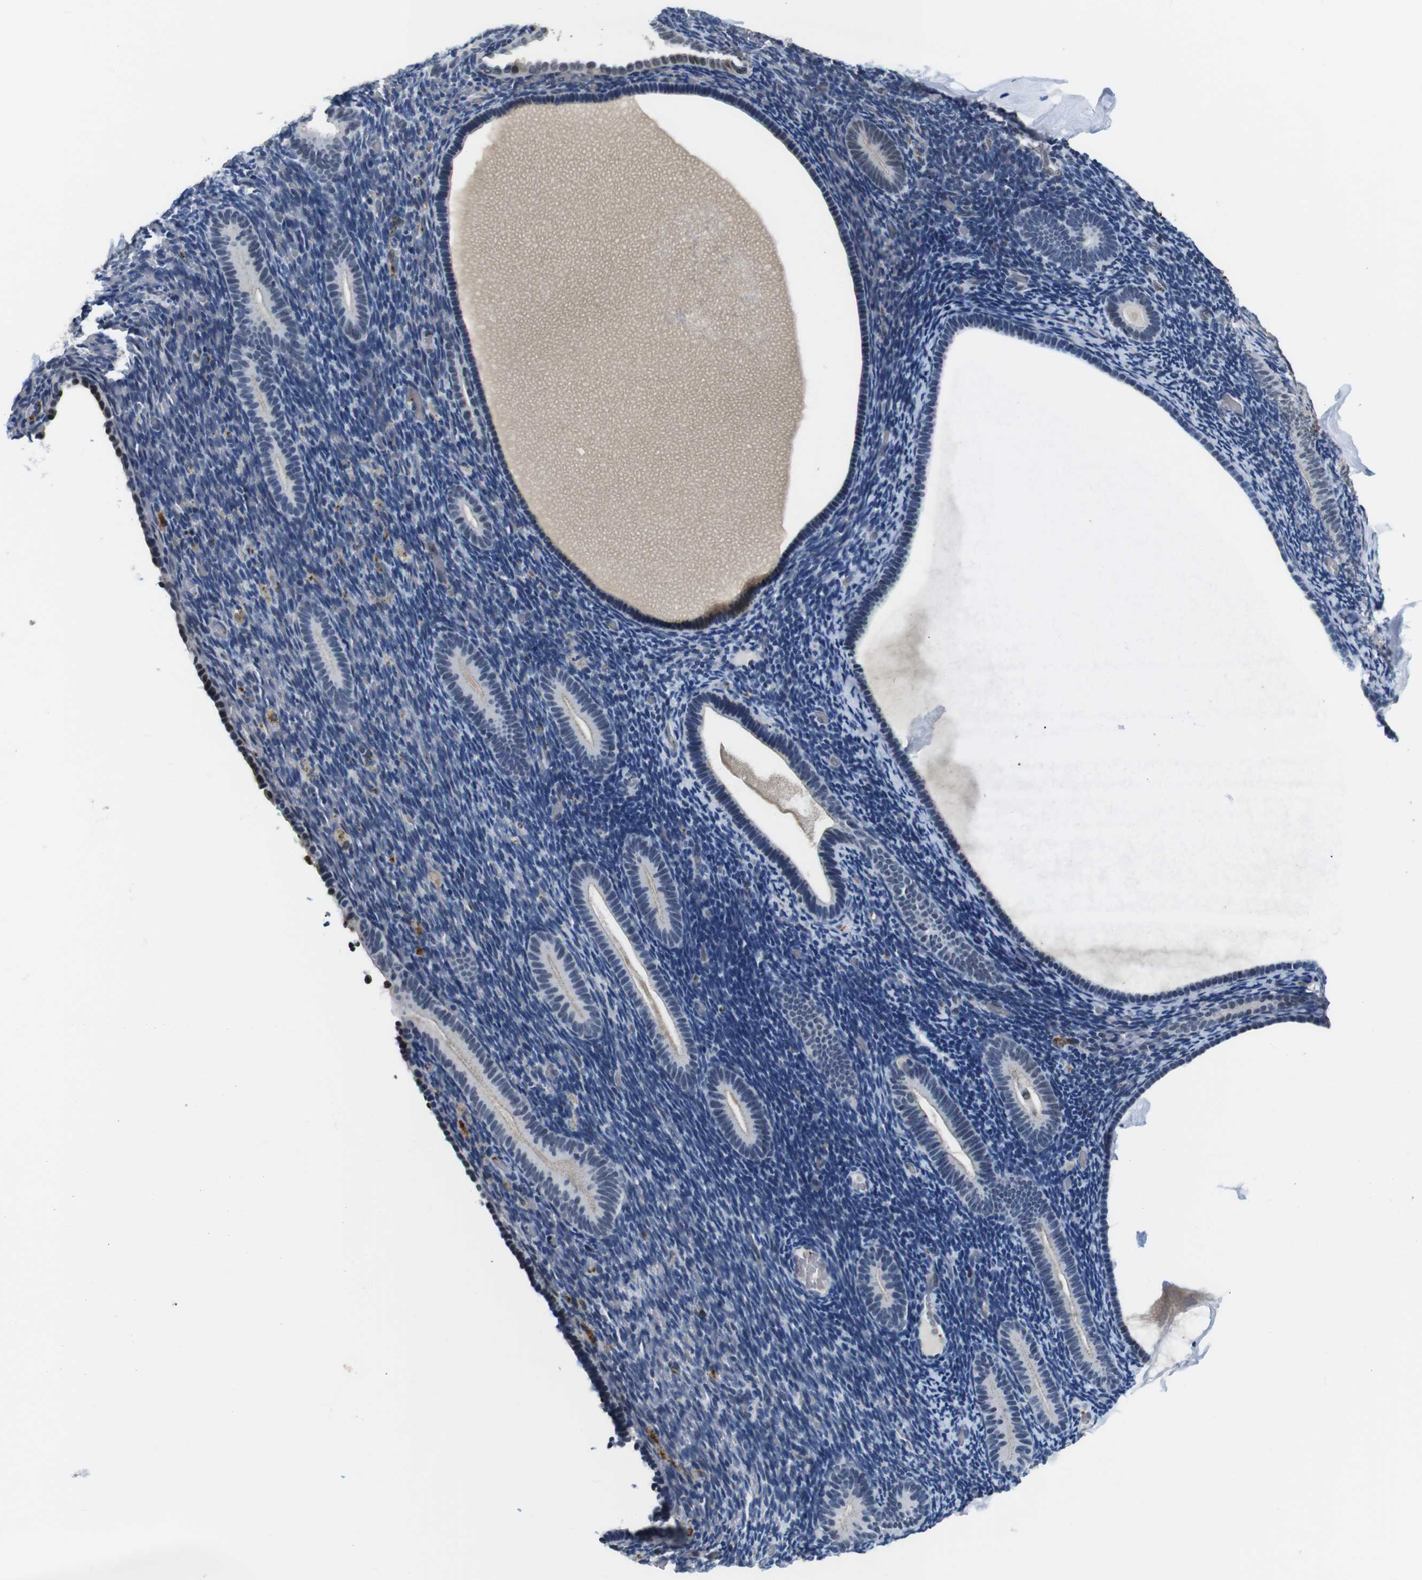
{"staining": {"intensity": "negative", "quantity": "none", "location": "none"}, "tissue": "endometrium", "cell_type": "Cells in endometrial stroma", "image_type": "normal", "snomed": [{"axis": "morphology", "description": "Normal tissue, NOS"}, {"axis": "topography", "description": "Endometrium"}], "caption": "The IHC photomicrograph has no significant staining in cells in endometrial stroma of endometrium. The staining was performed using DAB to visualize the protein expression in brown, while the nuclei were stained in blue with hematoxylin (Magnification: 20x).", "gene": "ILDR2", "patient": {"sex": "female", "age": 51}}